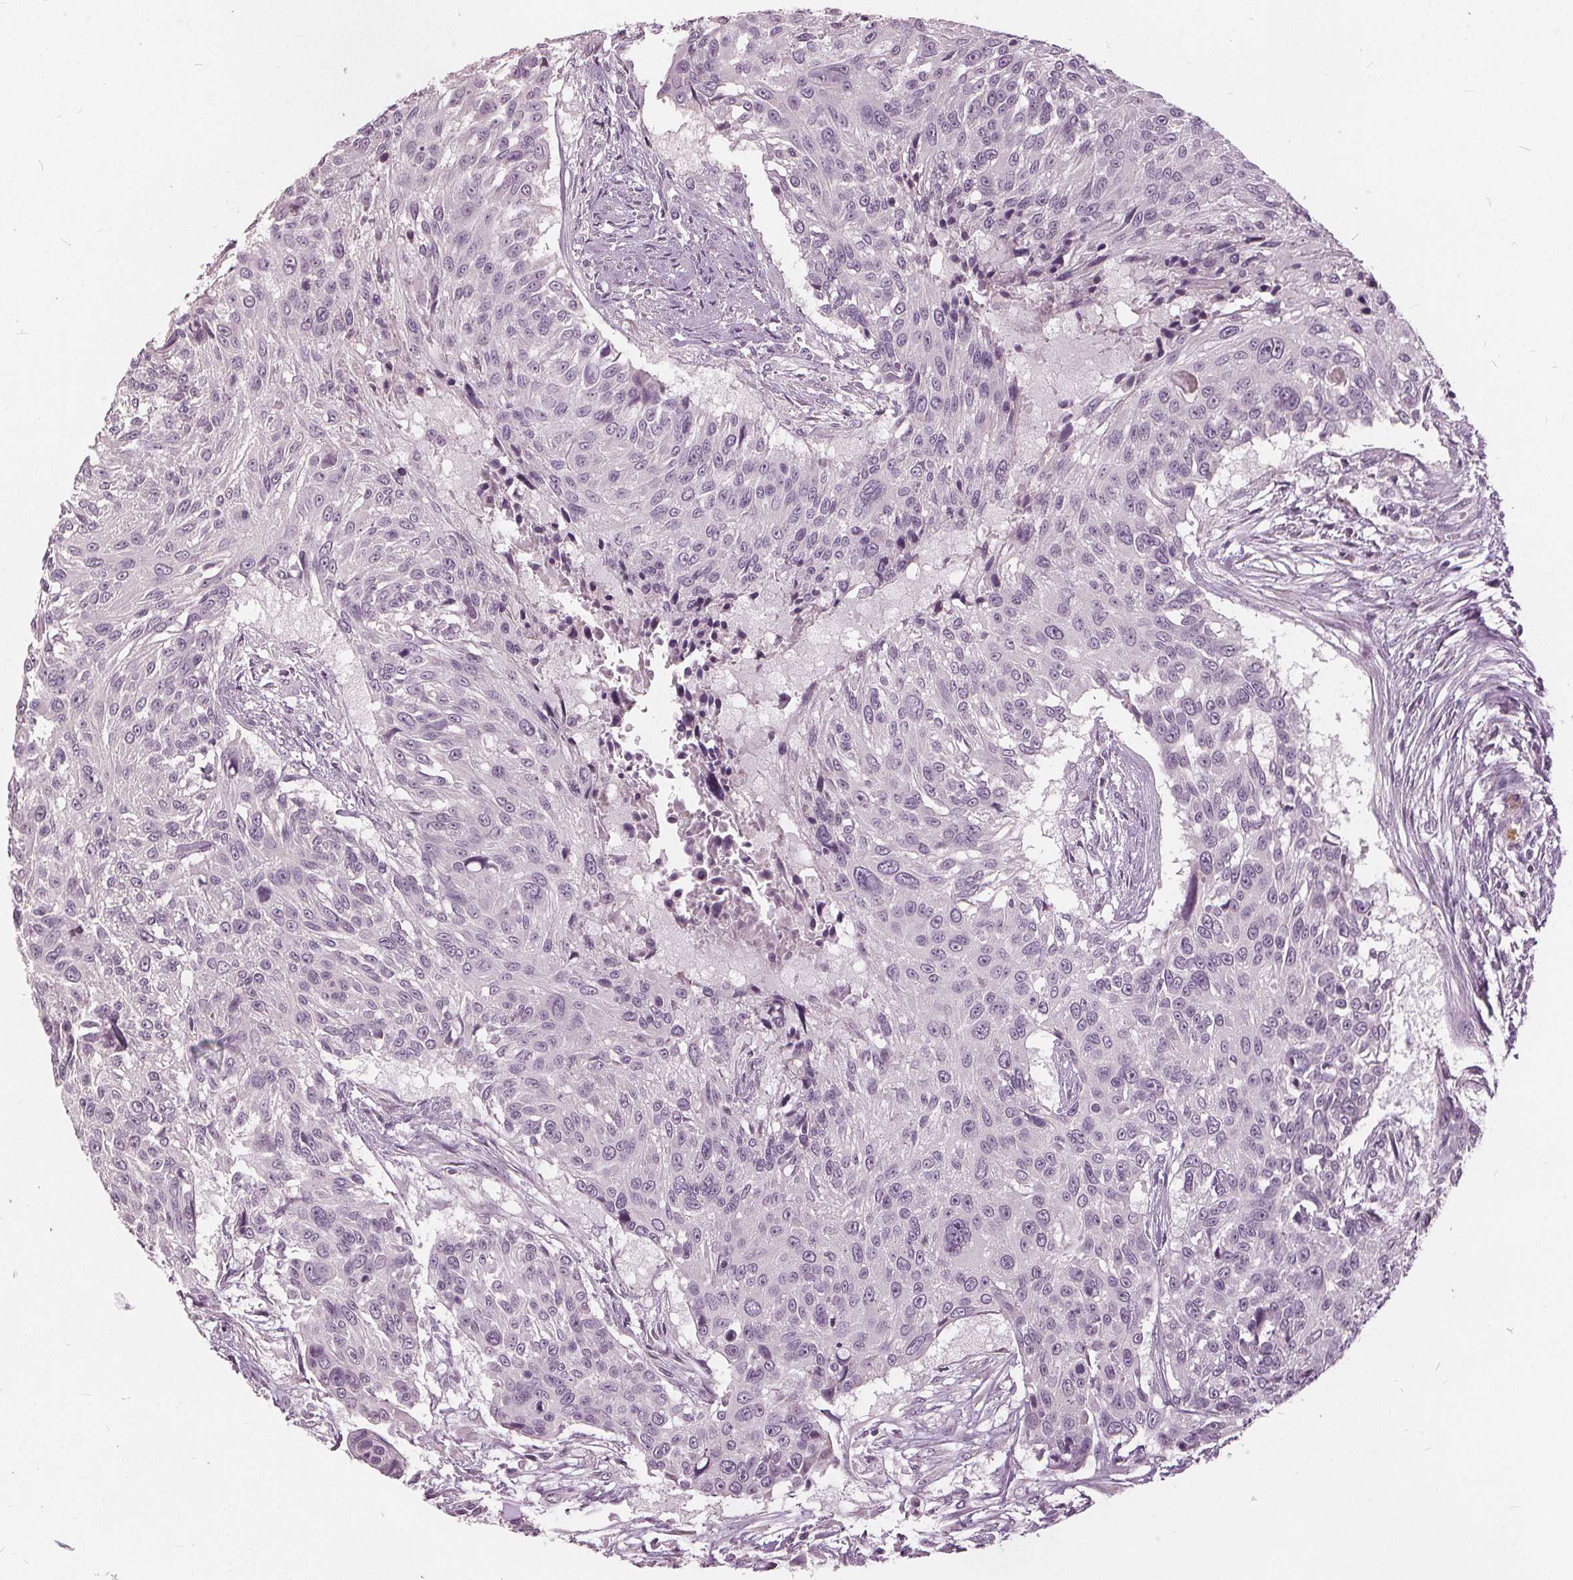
{"staining": {"intensity": "negative", "quantity": "none", "location": "none"}, "tissue": "urothelial cancer", "cell_type": "Tumor cells", "image_type": "cancer", "snomed": [{"axis": "morphology", "description": "Urothelial carcinoma, NOS"}, {"axis": "topography", "description": "Urinary bladder"}], "caption": "Transitional cell carcinoma was stained to show a protein in brown. There is no significant expression in tumor cells.", "gene": "KLK13", "patient": {"sex": "male", "age": 55}}